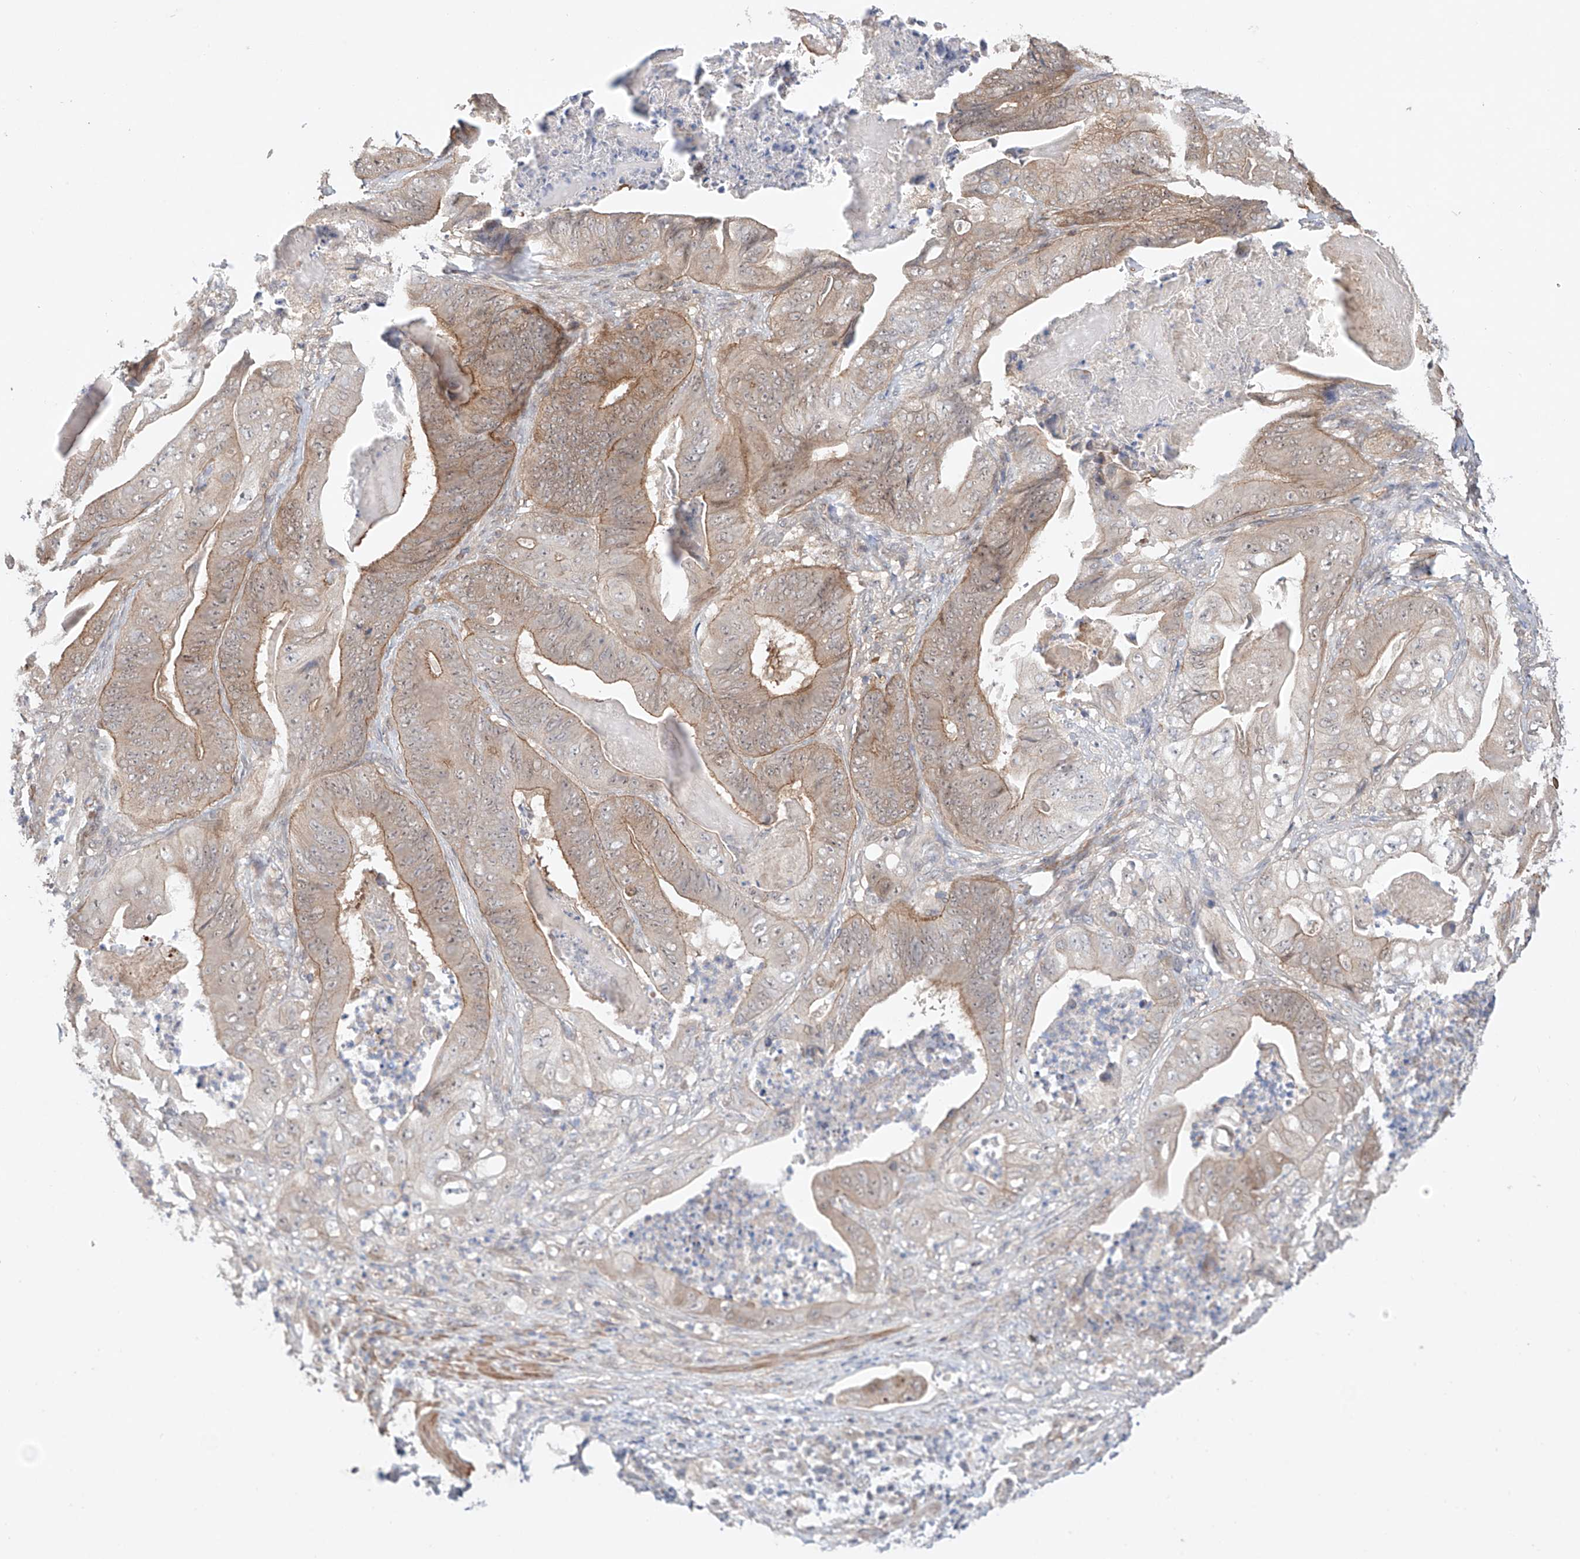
{"staining": {"intensity": "moderate", "quantity": "25%-75%", "location": "cytoplasmic/membranous"}, "tissue": "stomach cancer", "cell_type": "Tumor cells", "image_type": "cancer", "snomed": [{"axis": "morphology", "description": "Adenocarcinoma, NOS"}, {"axis": "topography", "description": "Stomach"}], "caption": "Immunohistochemistry (IHC) micrograph of neoplastic tissue: stomach adenocarcinoma stained using IHC shows medium levels of moderate protein expression localized specifically in the cytoplasmic/membranous of tumor cells, appearing as a cytoplasmic/membranous brown color.", "gene": "TSR2", "patient": {"sex": "female", "age": 73}}